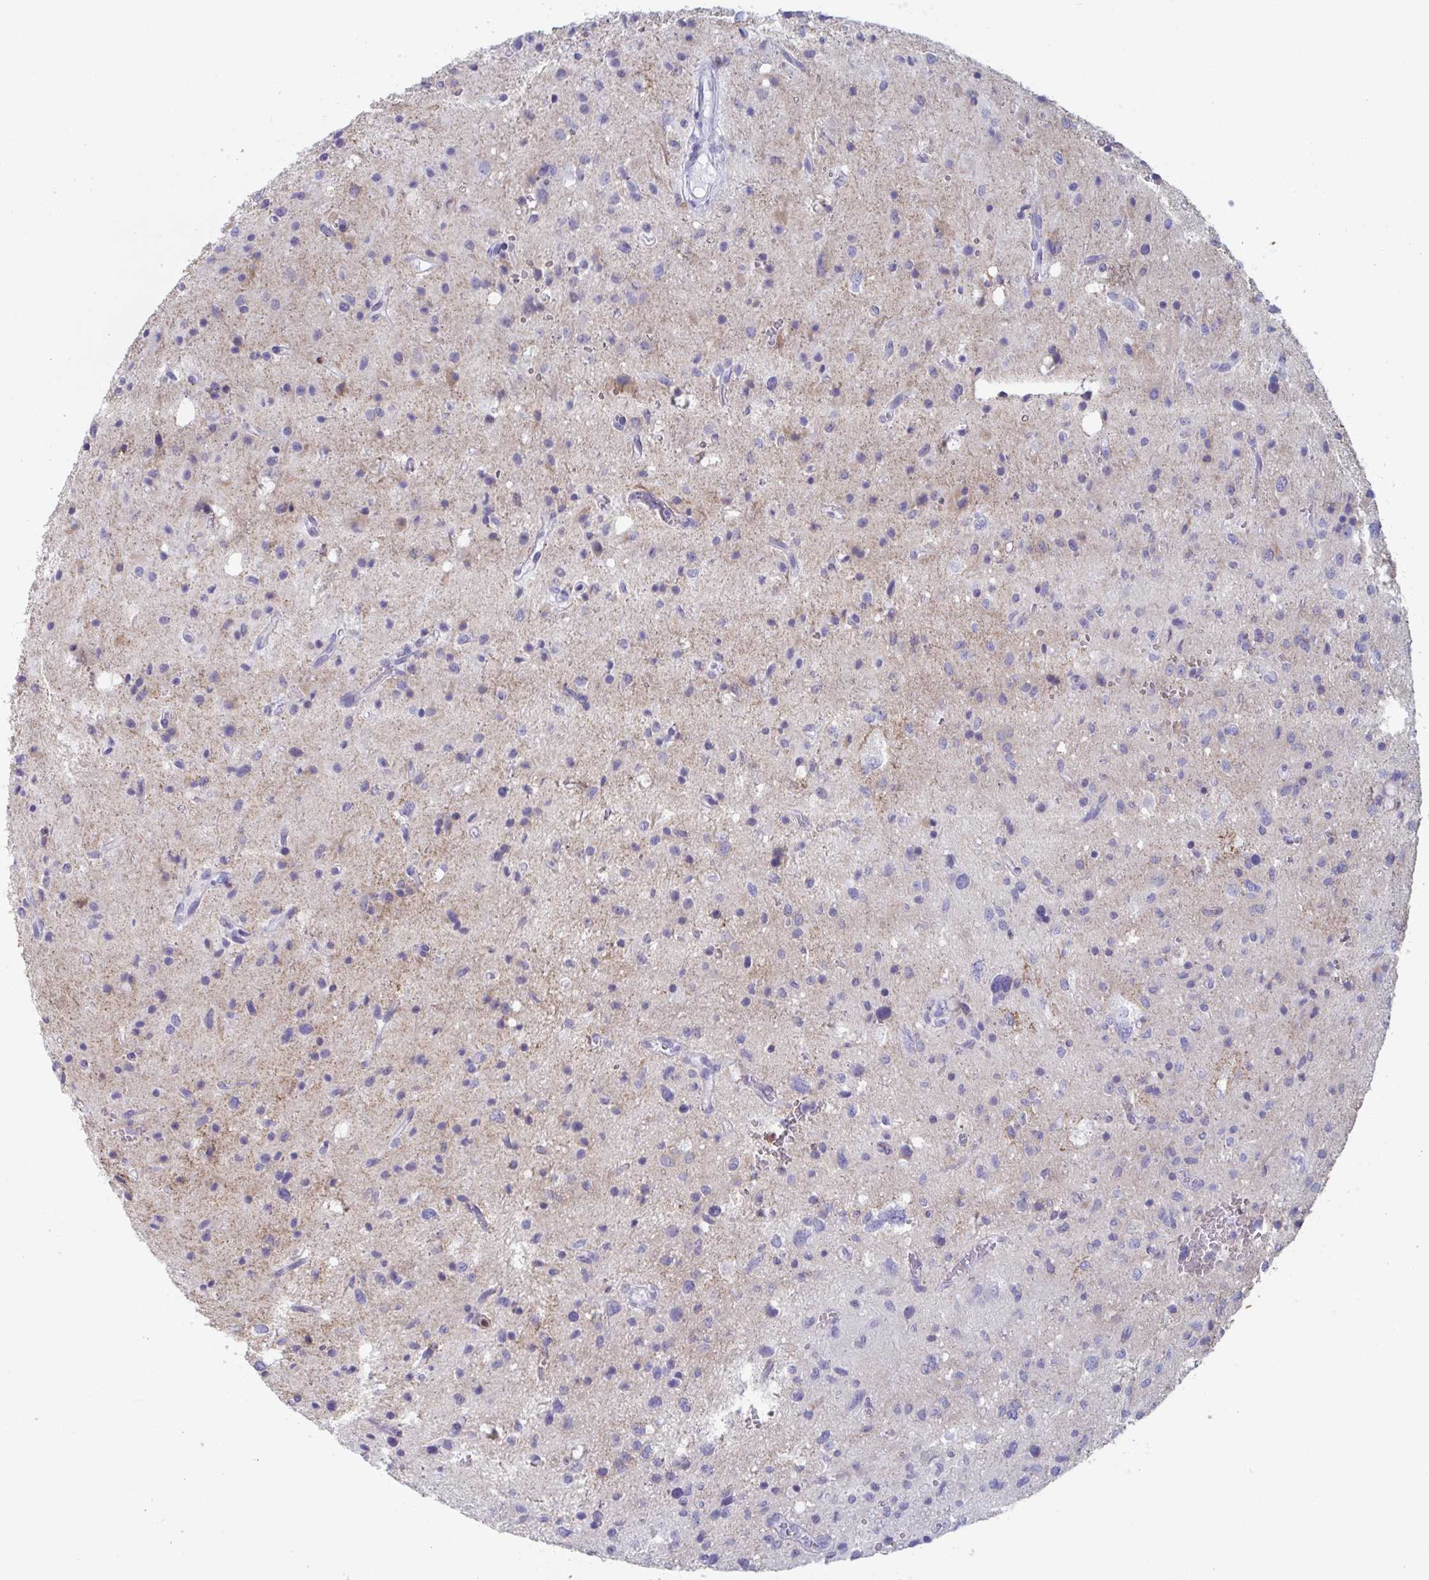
{"staining": {"intensity": "negative", "quantity": "none", "location": "none"}, "tissue": "glioma", "cell_type": "Tumor cells", "image_type": "cancer", "snomed": [{"axis": "morphology", "description": "Glioma, malignant, Low grade"}, {"axis": "topography", "description": "Brain"}], "caption": "The photomicrograph exhibits no significant expression in tumor cells of malignant low-grade glioma.", "gene": "CYP4F11", "patient": {"sex": "female", "age": 58}}